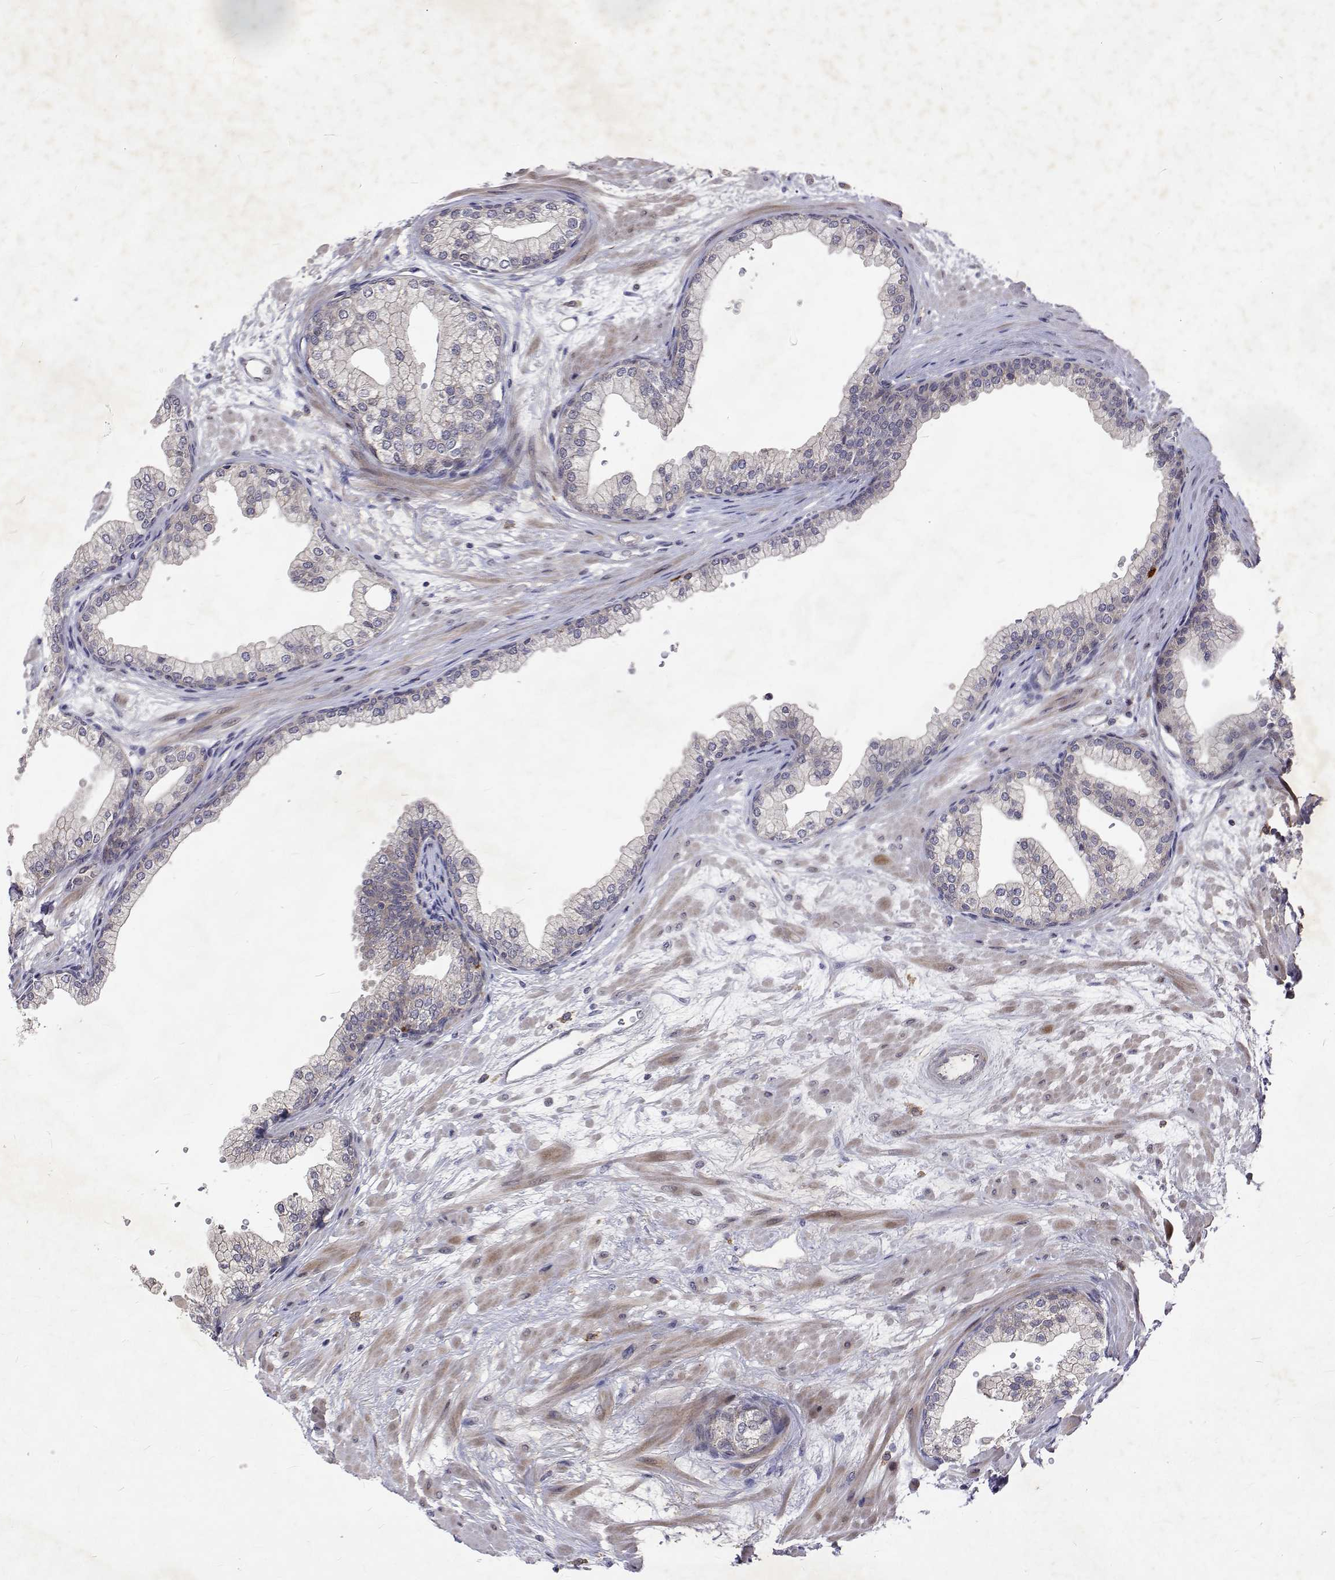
{"staining": {"intensity": "negative", "quantity": "none", "location": "none"}, "tissue": "prostate", "cell_type": "Glandular cells", "image_type": "normal", "snomed": [{"axis": "morphology", "description": "Normal tissue, NOS"}, {"axis": "topography", "description": "Prostate"}, {"axis": "topography", "description": "Peripheral nerve tissue"}], "caption": "This histopathology image is of benign prostate stained with immunohistochemistry to label a protein in brown with the nuclei are counter-stained blue. There is no expression in glandular cells. The staining is performed using DAB brown chromogen with nuclei counter-stained in using hematoxylin.", "gene": "ALKBH8", "patient": {"sex": "male", "age": 61}}